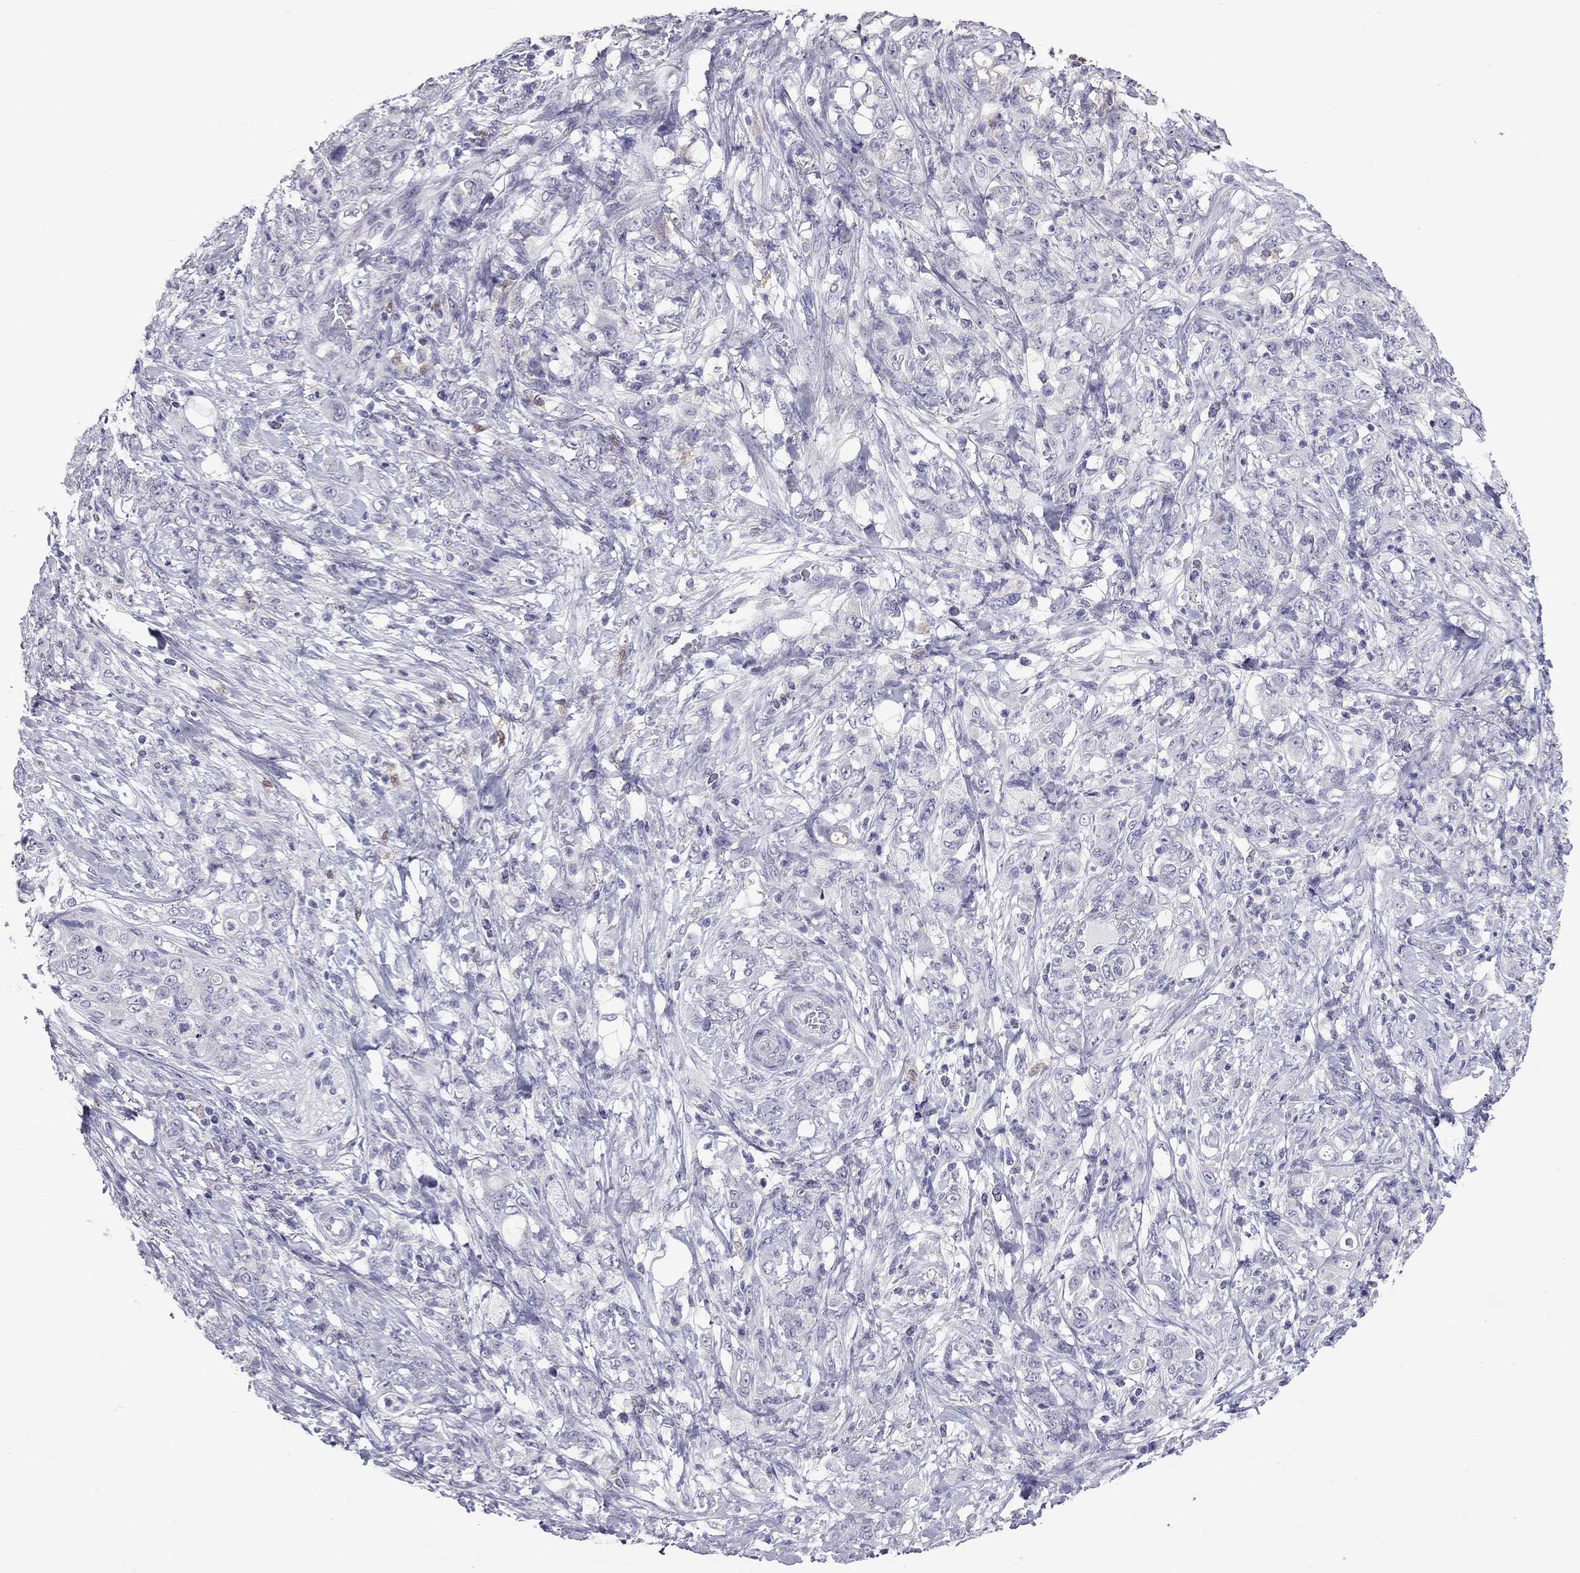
{"staining": {"intensity": "negative", "quantity": "none", "location": "none"}, "tissue": "stomach cancer", "cell_type": "Tumor cells", "image_type": "cancer", "snomed": [{"axis": "morphology", "description": "Adenocarcinoma, NOS"}, {"axis": "topography", "description": "Stomach"}], "caption": "An immunohistochemistry histopathology image of stomach cancer is shown. There is no staining in tumor cells of stomach cancer.", "gene": "PPP1R3A", "patient": {"sex": "female", "age": 79}}